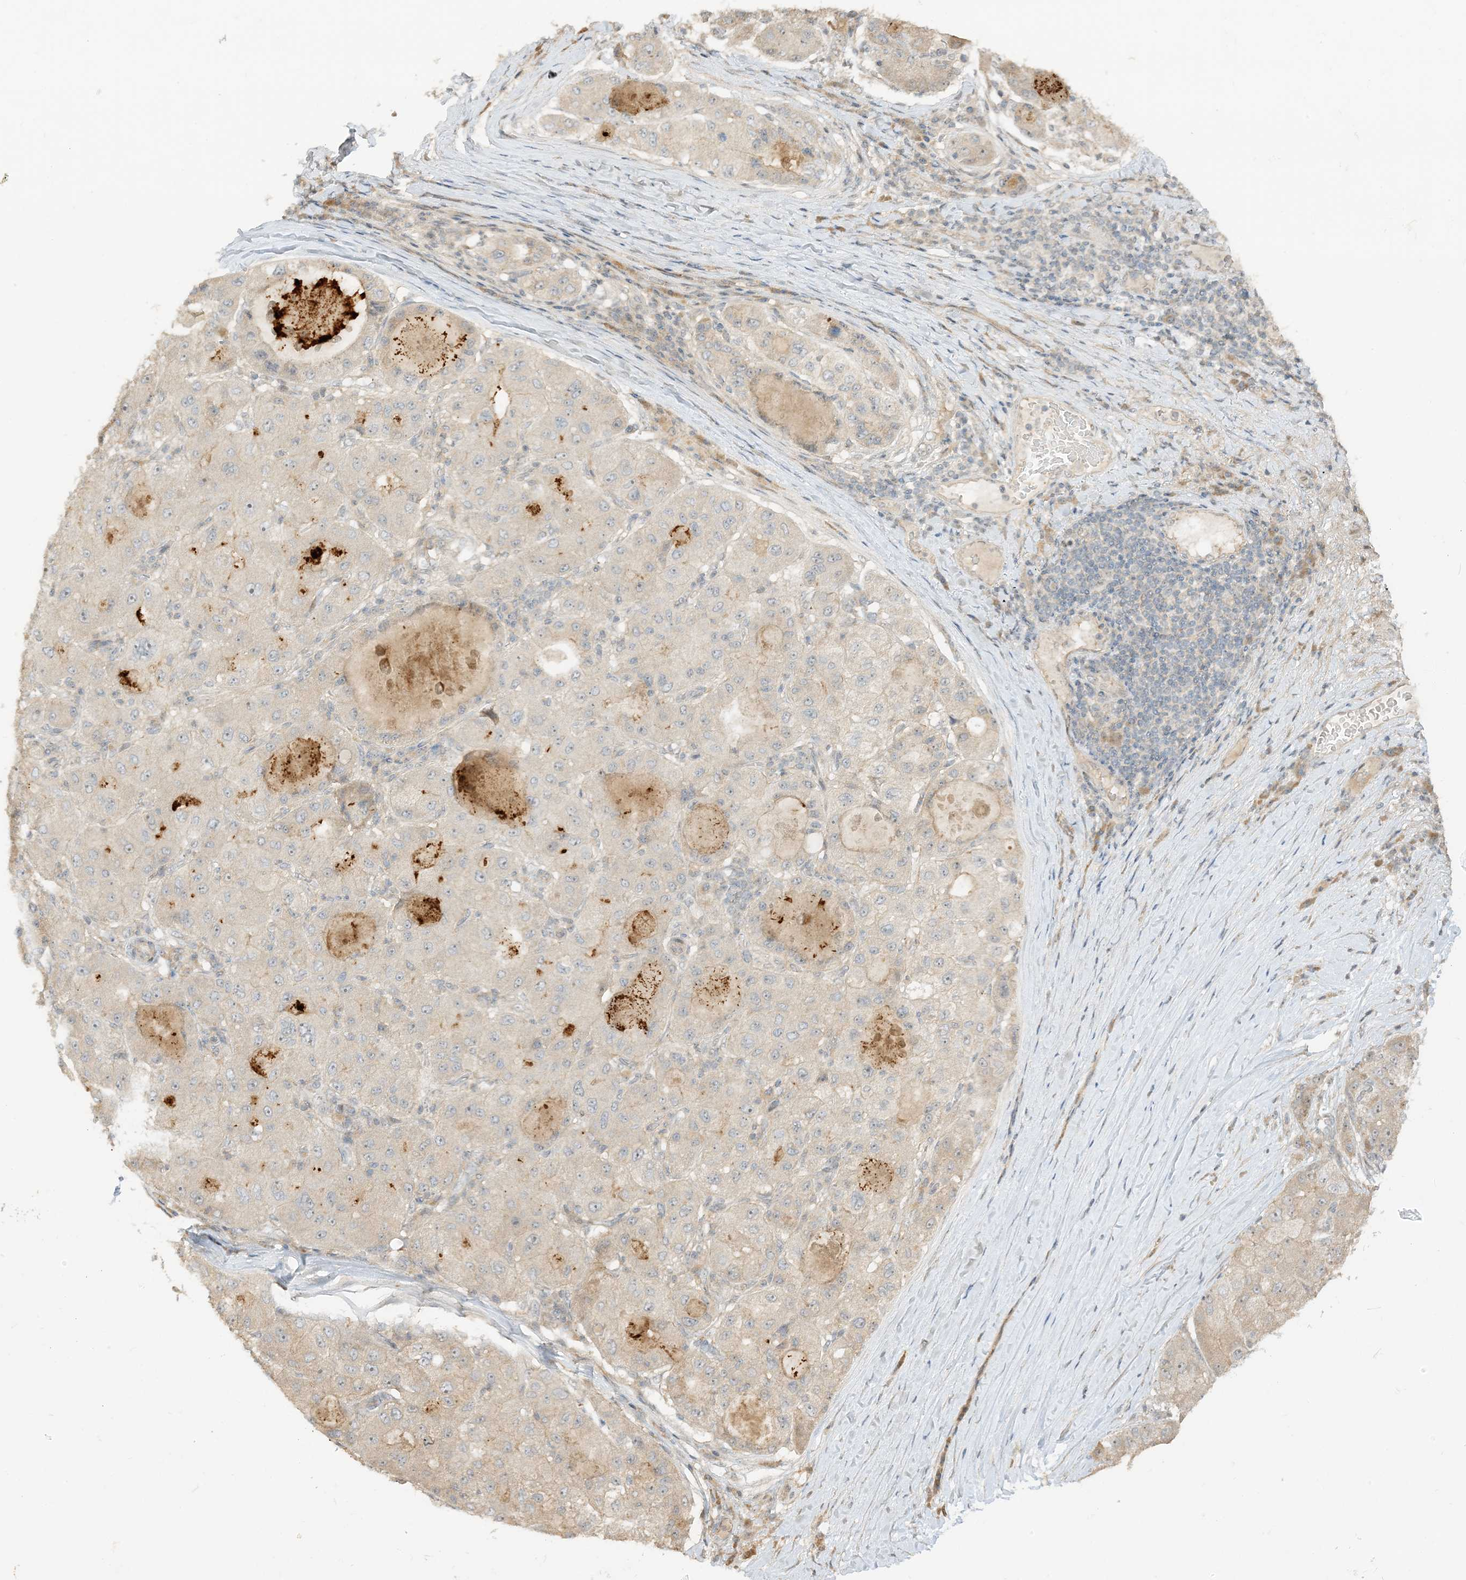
{"staining": {"intensity": "weak", "quantity": "<25%", "location": "nuclear"}, "tissue": "liver cancer", "cell_type": "Tumor cells", "image_type": "cancer", "snomed": [{"axis": "morphology", "description": "Carcinoma, Hepatocellular, NOS"}, {"axis": "topography", "description": "Liver"}], "caption": "An immunohistochemistry micrograph of liver cancer (hepatocellular carcinoma) is shown. There is no staining in tumor cells of liver cancer (hepatocellular carcinoma). (Stains: DAB (3,3'-diaminobenzidine) immunohistochemistry with hematoxylin counter stain, Microscopy: brightfield microscopy at high magnification).", "gene": "ETAA1", "patient": {"sex": "male", "age": 80}}